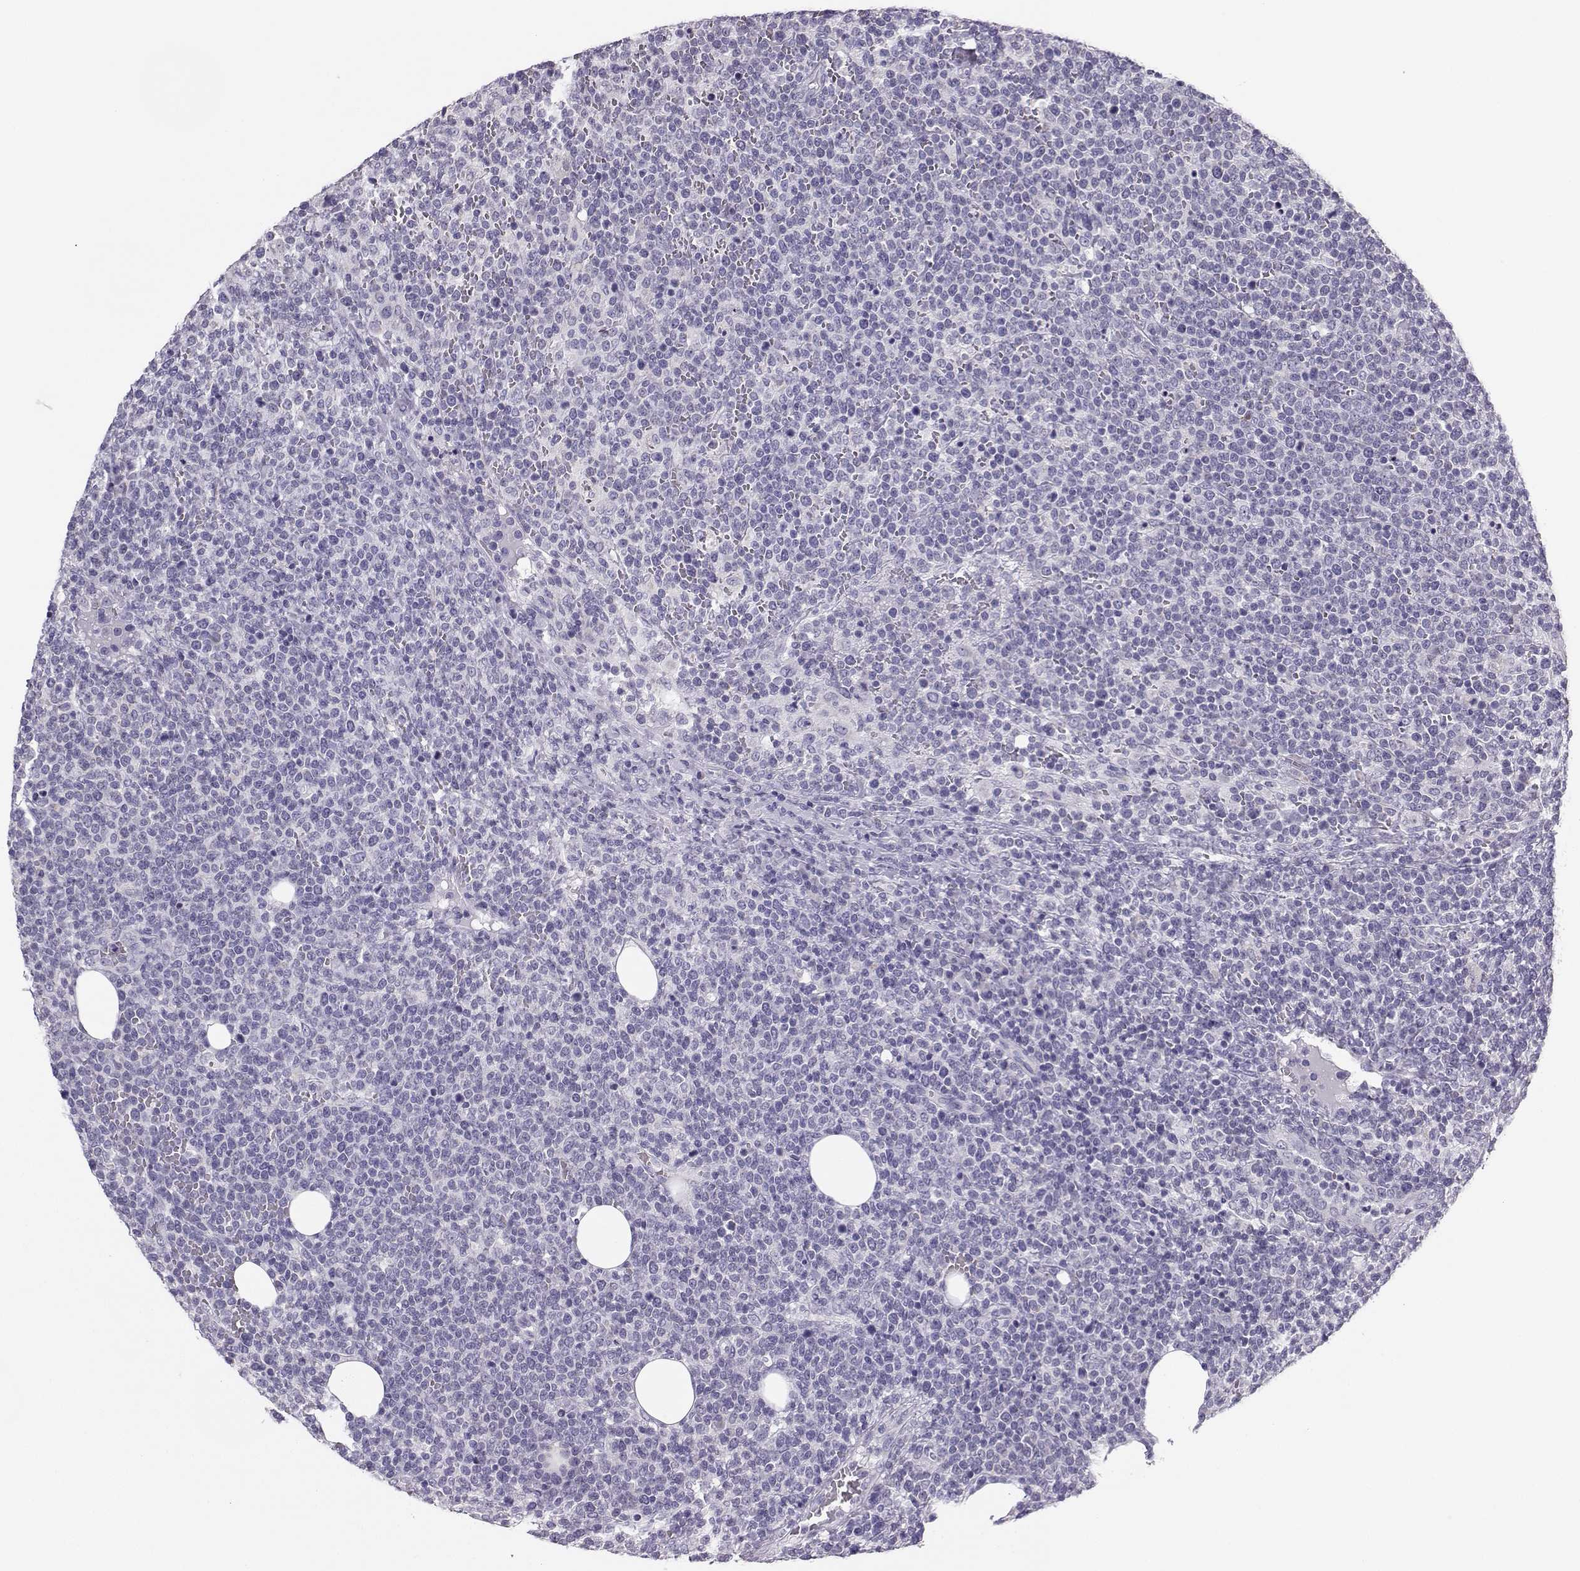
{"staining": {"intensity": "negative", "quantity": "none", "location": "none"}, "tissue": "lymphoma", "cell_type": "Tumor cells", "image_type": "cancer", "snomed": [{"axis": "morphology", "description": "Malignant lymphoma, non-Hodgkin's type, High grade"}, {"axis": "topography", "description": "Lymph node"}], "caption": "Immunohistochemical staining of human lymphoma demonstrates no significant expression in tumor cells. (Immunohistochemistry (ihc), brightfield microscopy, high magnification).", "gene": "AVP", "patient": {"sex": "male", "age": 61}}